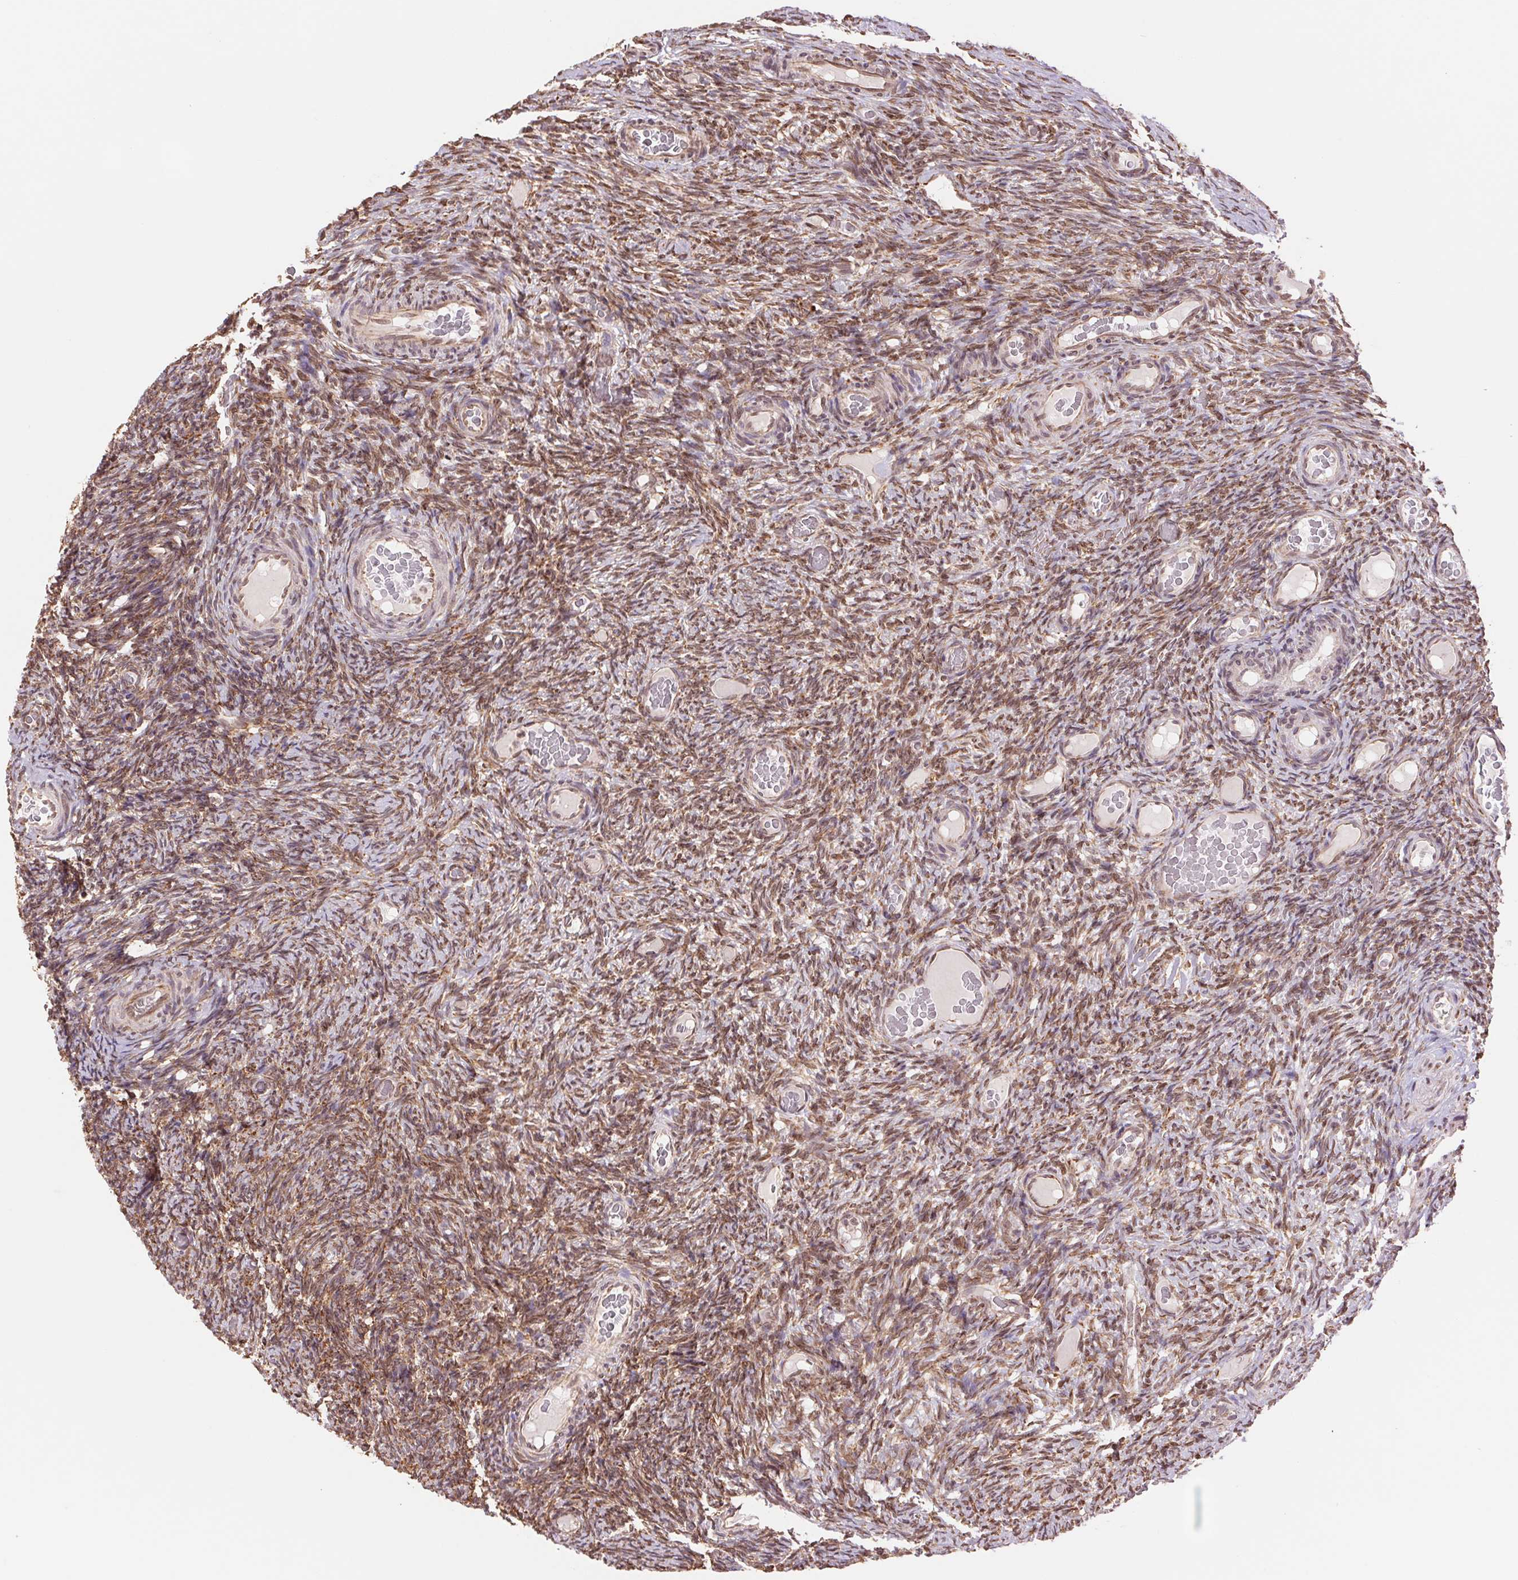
{"staining": {"intensity": "moderate", "quantity": ">75%", "location": "cytoplasmic/membranous"}, "tissue": "ovary", "cell_type": "Follicle cells", "image_type": "normal", "snomed": [{"axis": "morphology", "description": "Normal tissue, NOS"}, {"axis": "topography", "description": "Ovary"}], "caption": "Immunohistochemical staining of unremarkable human ovary reveals medium levels of moderate cytoplasmic/membranous expression in about >75% of follicle cells.", "gene": "RPN1", "patient": {"sex": "female", "age": 34}}